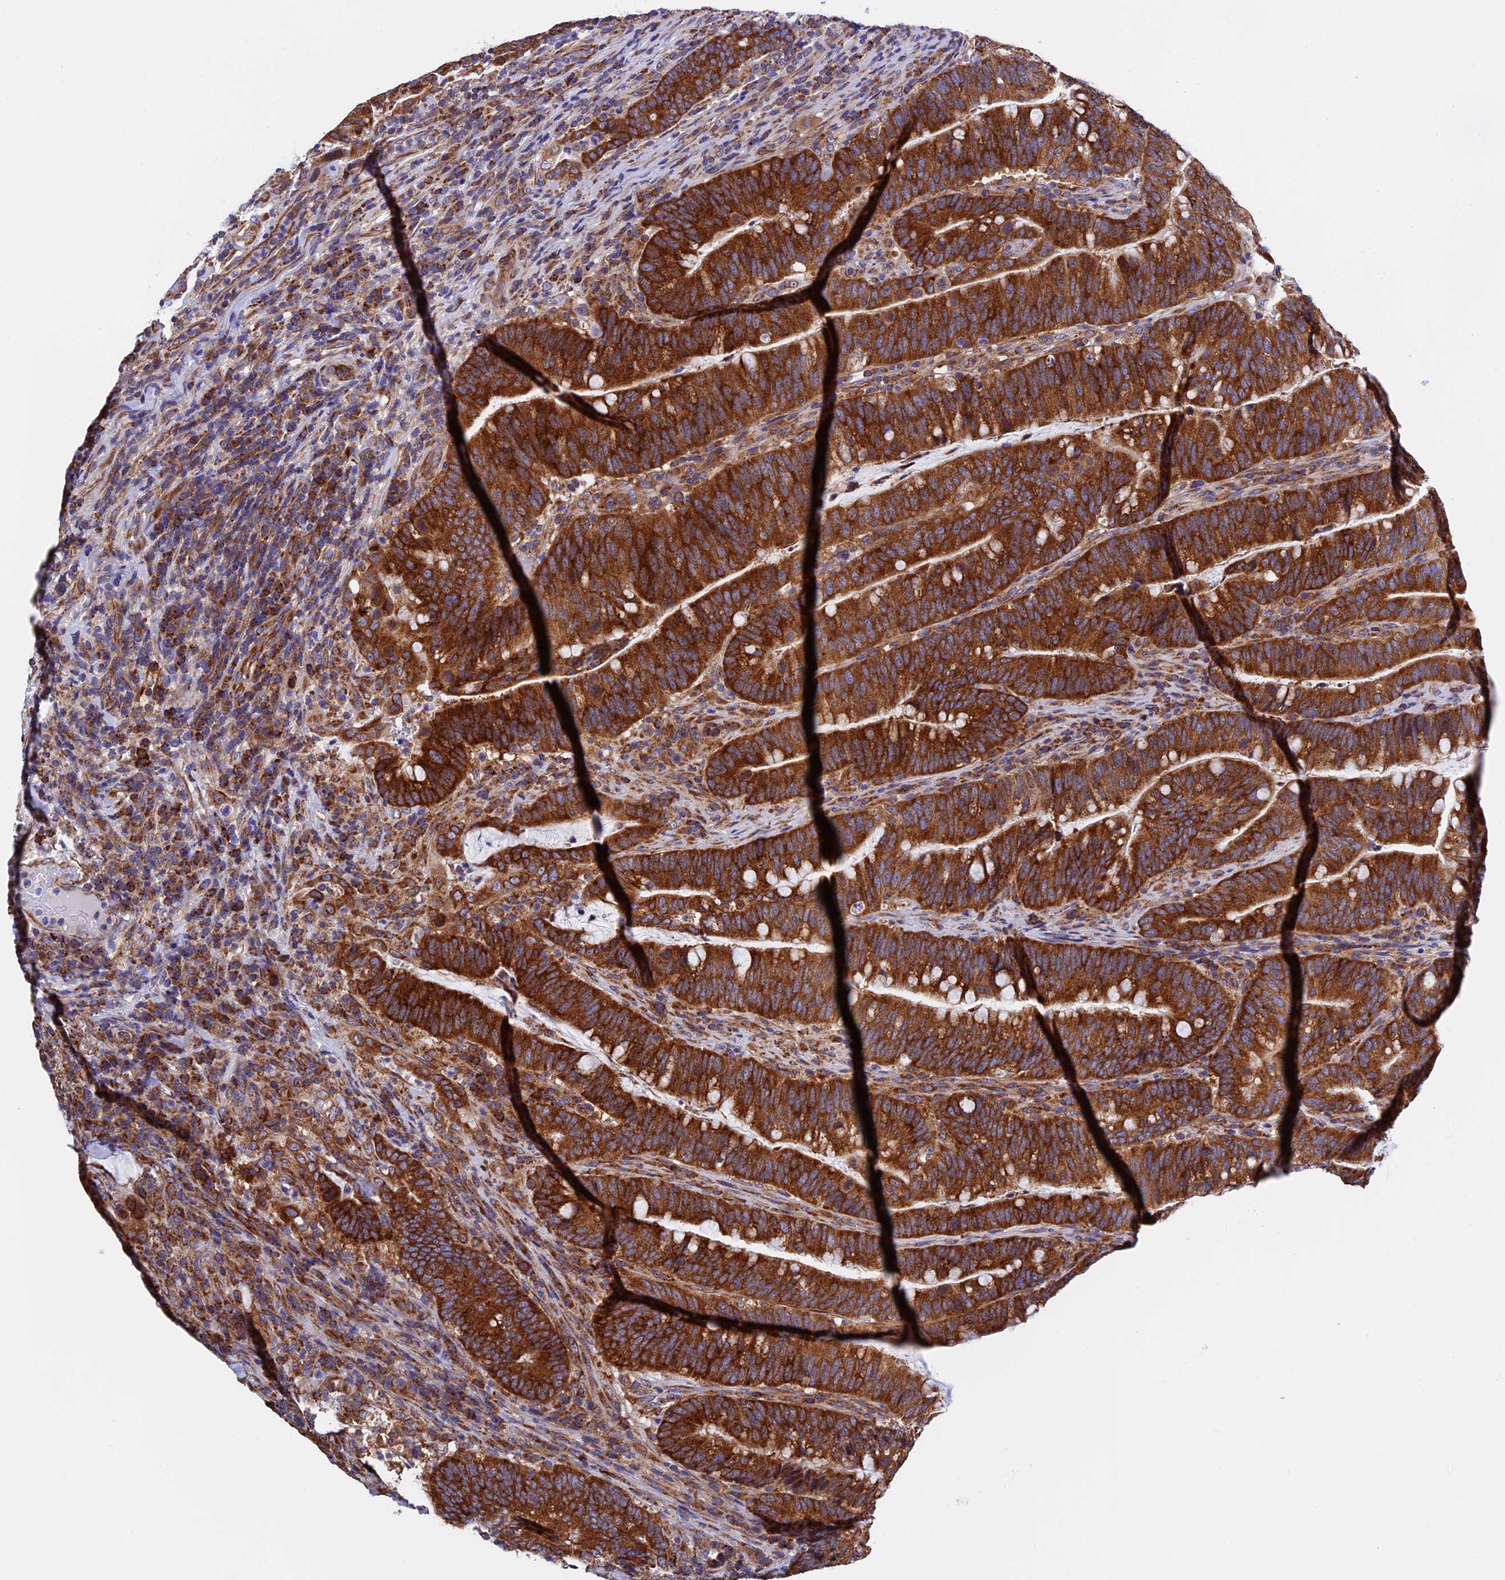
{"staining": {"intensity": "strong", "quantity": ">75%", "location": "cytoplasmic/membranous"}, "tissue": "colorectal cancer", "cell_type": "Tumor cells", "image_type": "cancer", "snomed": [{"axis": "morphology", "description": "Adenocarcinoma, NOS"}, {"axis": "topography", "description": "Colon"}], "caption": "Strong cytoplasmic/membranous staining for a protein is identified in approximately >75% of tumor cells of colorectal cancer (adenocarcinoma) using immunohistochemistry (IHC).", "gene": "SLC9A5", "patient": {"sex": "female", "age": 66}}